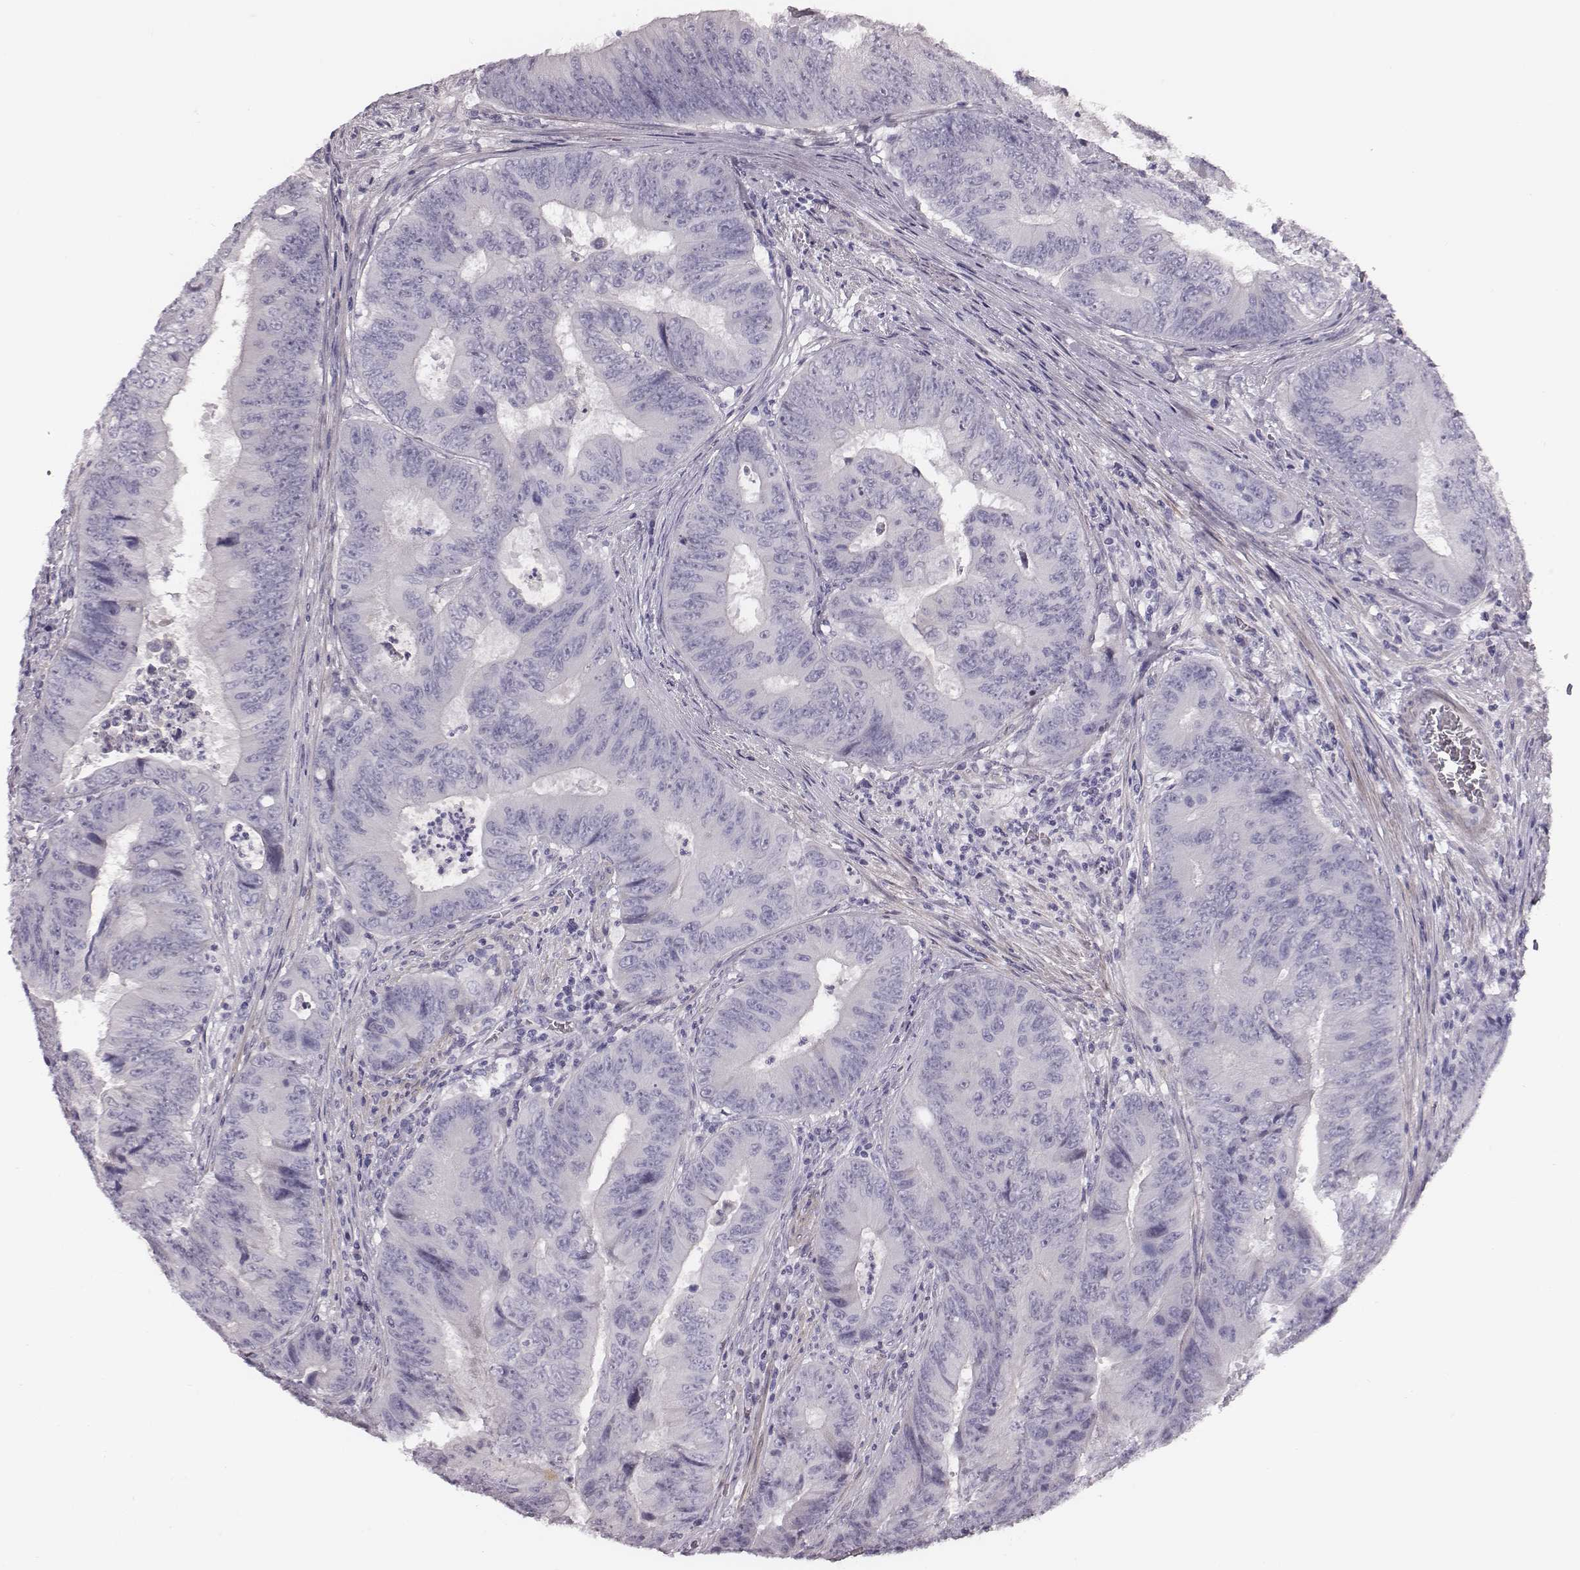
{"staining": {"intensity": "negative", "quantity": "none", "location": "none"}, "tissue": "colorectal cancer", "cell_type": "Tumor cells", "image_type": "cancer", "snomed": [{"axis": "morphology", "description": "Adenocarcinoma, NOS"}, {"axis": "topography", "description": "Colon"}], "caption": "Tumor cells show no significant protein expression in colorectal cancer. (Brightfield microscopy of DAB immunohistochemistry (IHC) at high magnification).", "gene": "CRISP1", "patient": {"sex": "female", "age": 48}}